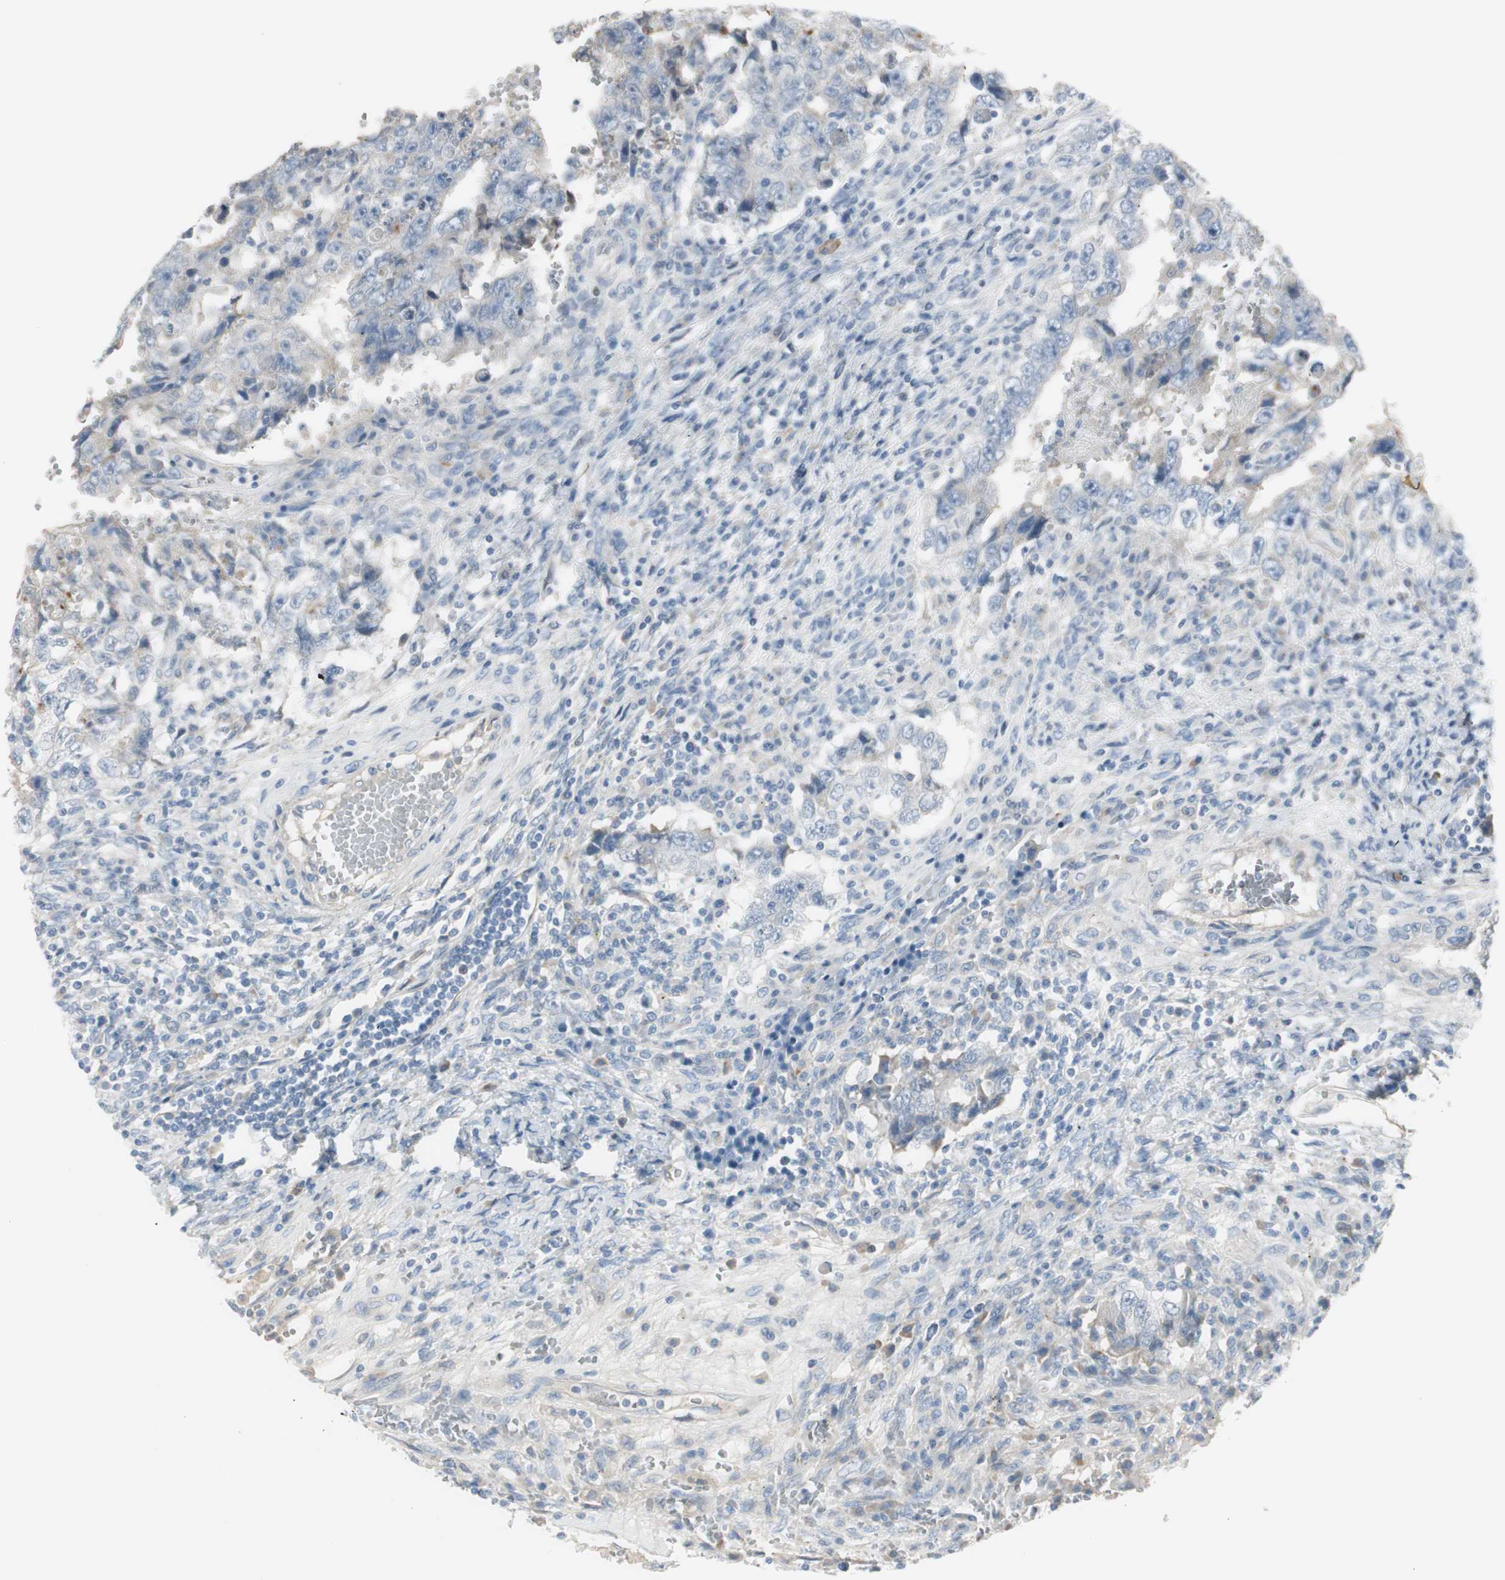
{"staining": {"intensity": "negative", "quantity": "none", "location": "none"}, "tissue": "testis cancer", "cell_type": "Tumor cells", "image_type": "cancer", "snomed": [{"axis": "morphology", "description": "Carcinoma, Embryonal, NOS"}, {"axis": "topography", "description": "Testis"}], "caption": "This is an IHC micrograph of testis cancer. There is no expression in tumor cells.", "gene": "CACNA2D1", "patient": {"sex": "male", "age": 26}}